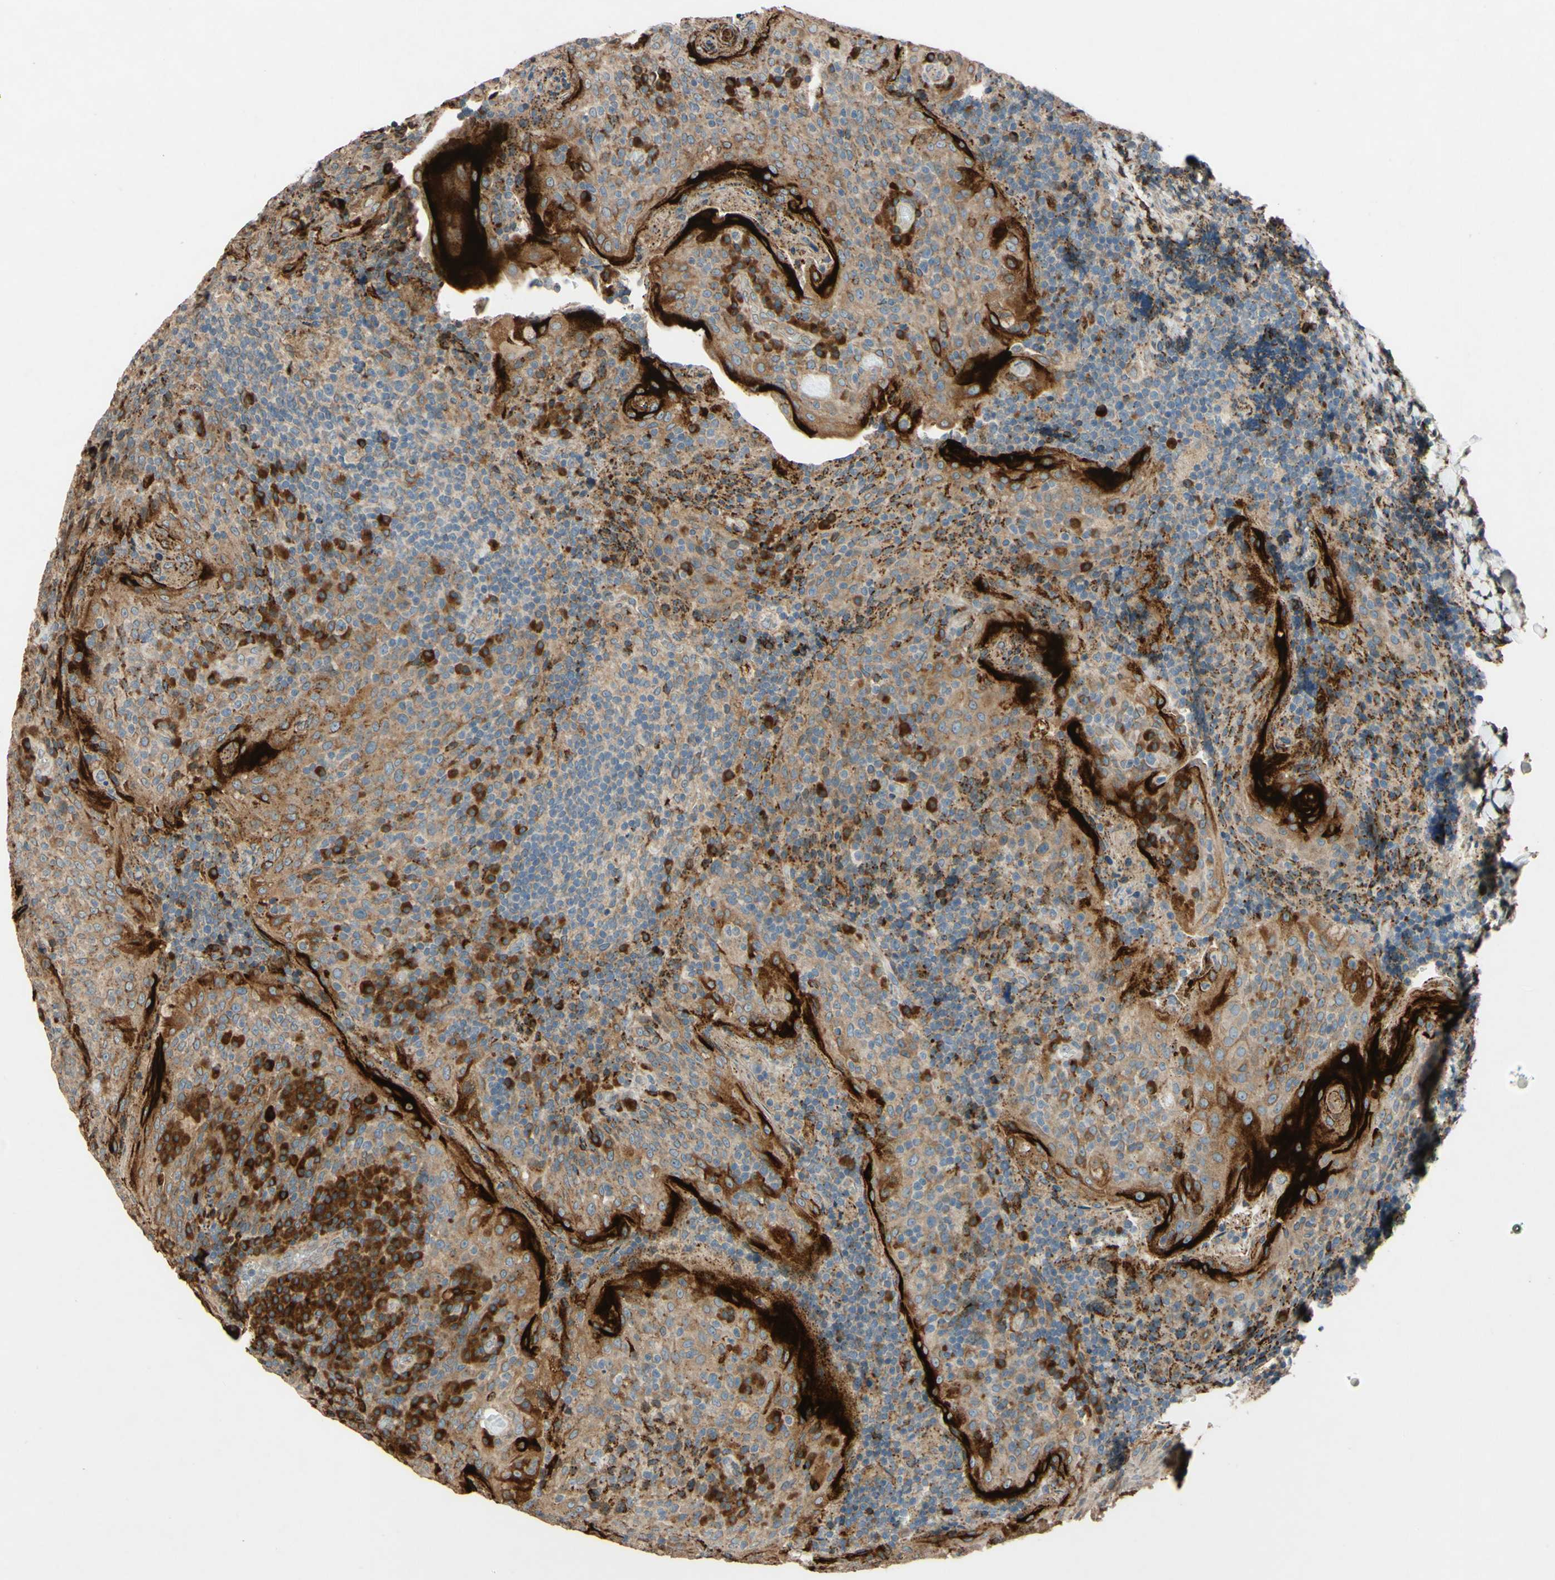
{"staining": {"intensity": "strong", "quantity": "<25%", "location": "cytoplasmic/membranous"}, "tissue": "tonsil", "cell_type": "Germinal center cells", "image_type": "normal", "snomed": [{"axis": "morphology", "description": "Normal tissue, NOS"}, {"axis": "topography", "description": "Tonsil"}], "caption": "Brown immunohistochemical staining in benign human tonsil reveals strong cytoplasmic/membranous expression in approximately <25% of germinal center cells.", "gene": "PTPRU", "patient": {"sex": "male", "age": 17}}